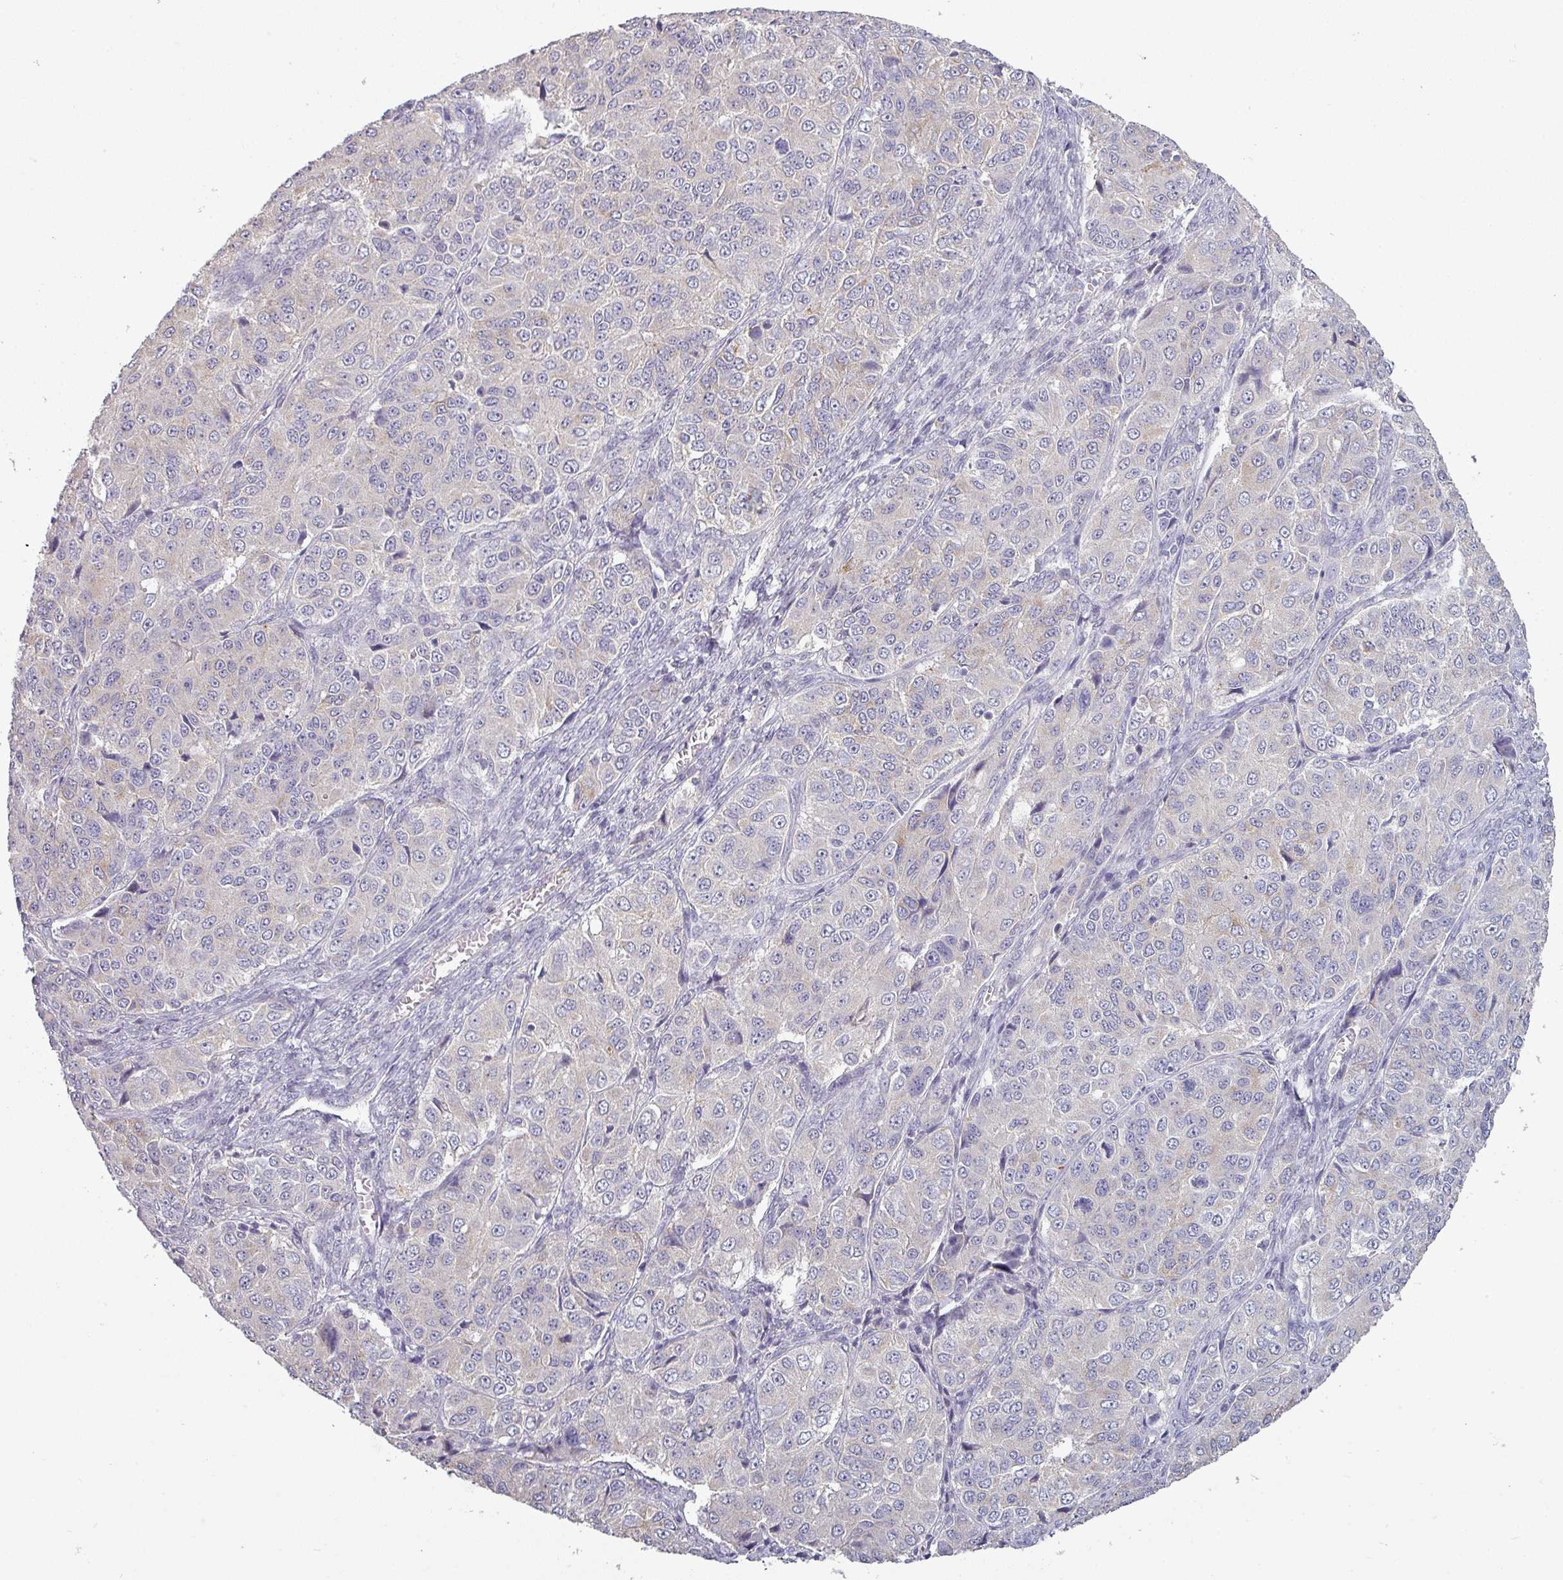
{"staining": {"intensity": "moderate", "quantity": "<25%", "location": "cytoplasmic/membranous"}, "tissue": "ovarian cancer", "cell_type": "Tumor cells", "image_type": "cancer", "snomed": [{"axis": "morphology", "description": "Carcinoma, endometroid"}, {"axis": "topography", "description": "Ovary"}], "caption": "Immunohistochemical staining of ovarian cancer demonstrates low levels of moderate cytoplasmic/membranous protein expression in approximately <25% of tumor cells.", "gene": "MAGEC3", "patient": {"sex": "female", "age": 51}}